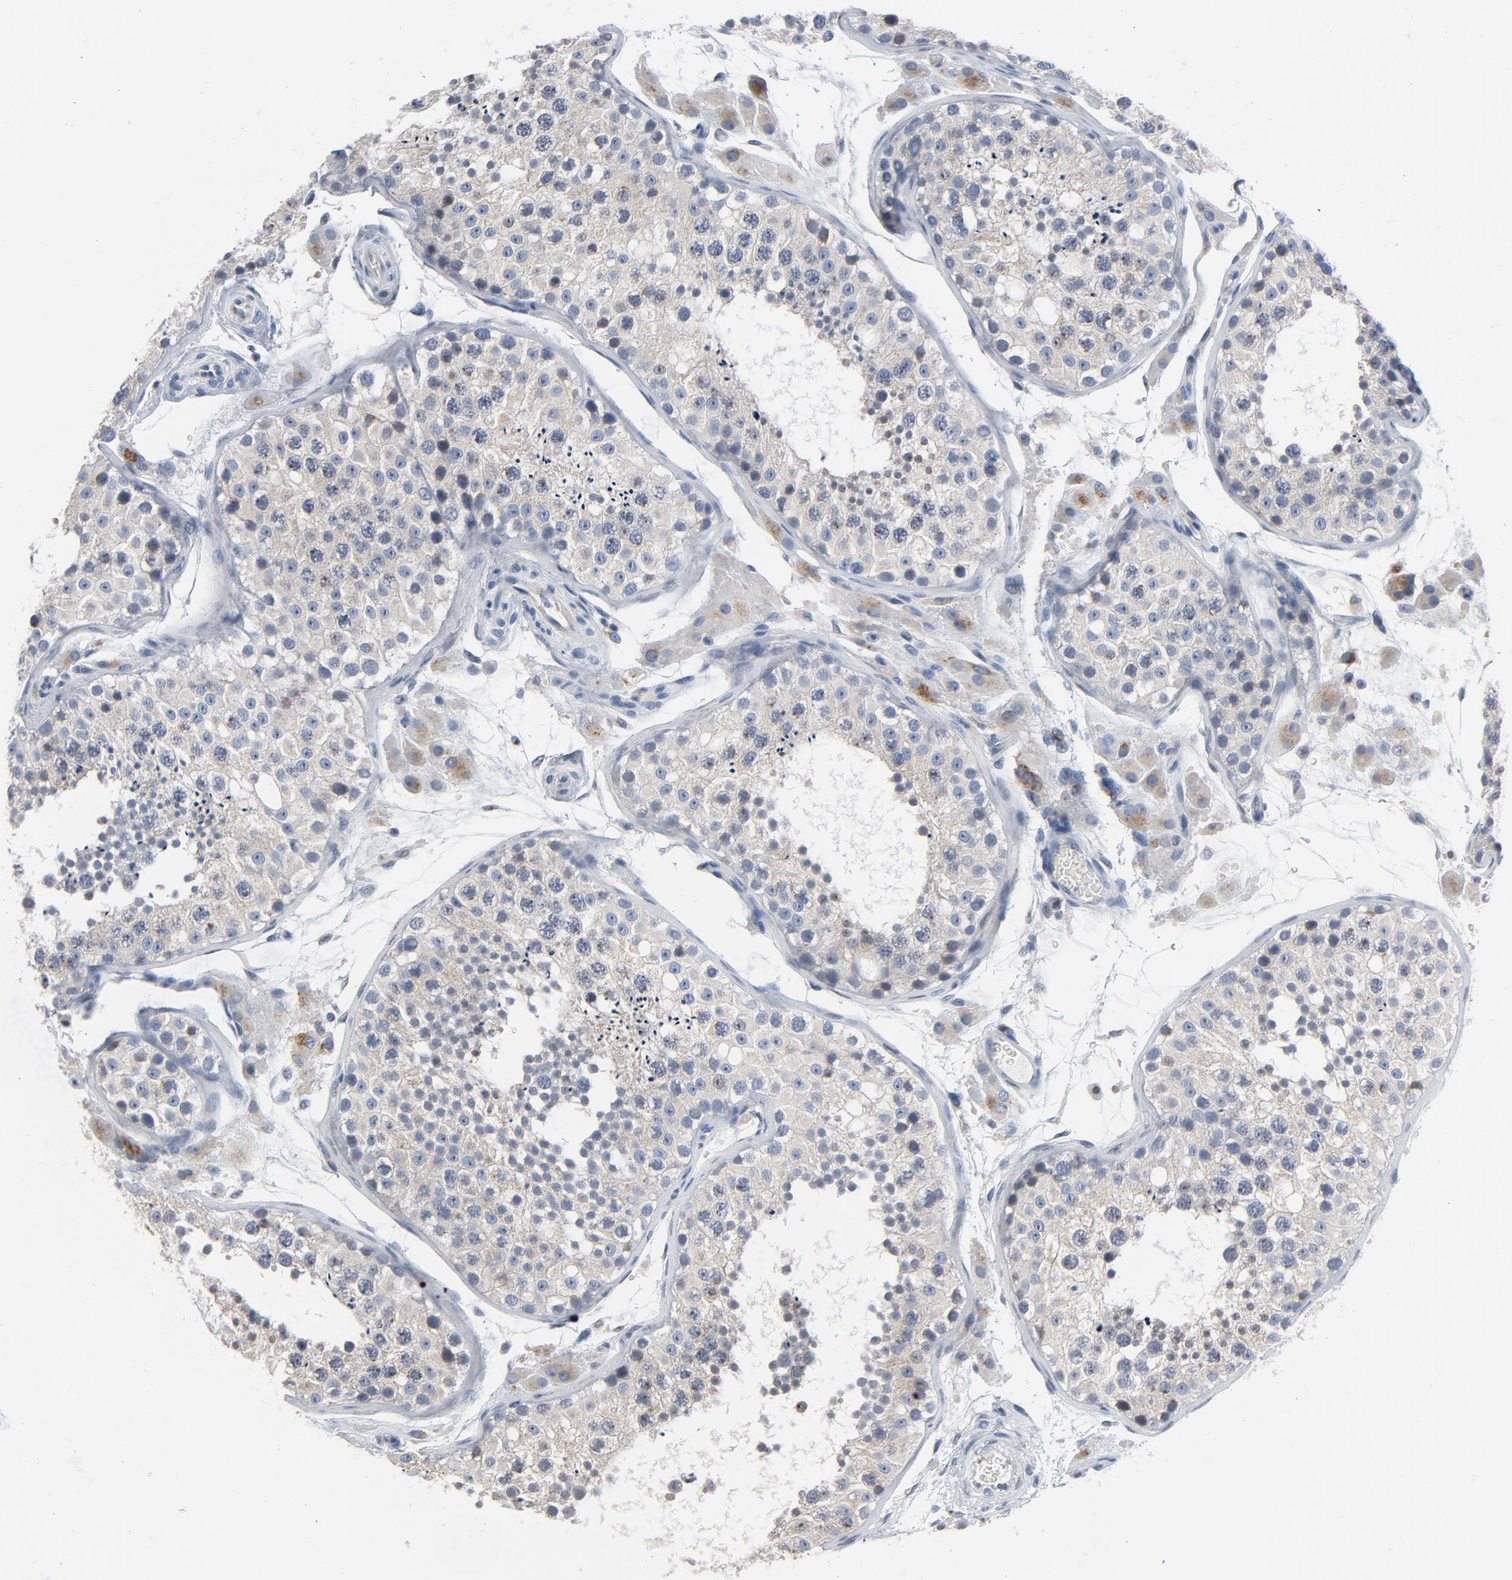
{"staining": {"intensity": "moderate", "quantity": "25%-75%", "location": "cytoplasmic/membranous"}, "tissue": "testis", "cell_type": "Cells in seminiferous ducts", "image_type": "normal", "snomed": [{"axis": "morphology", "description": "Normal tissue, NOS"}, {"axis": "topography", "description": "Testis"}], "caption": "Protein expression analysis of unremarkable testis demonstrates moderate cytoplasmic/membranous expression in approximately 25%-75% of cells in seminiferous ducts. (Stains: DAB (3,3'-diaminobenzidine) in brown, nuclei in blue, Microscopy: brightfield microscopy at high magnification).", "gene": "YIPF6", "patient": {"sex": "male", "age": 26}}